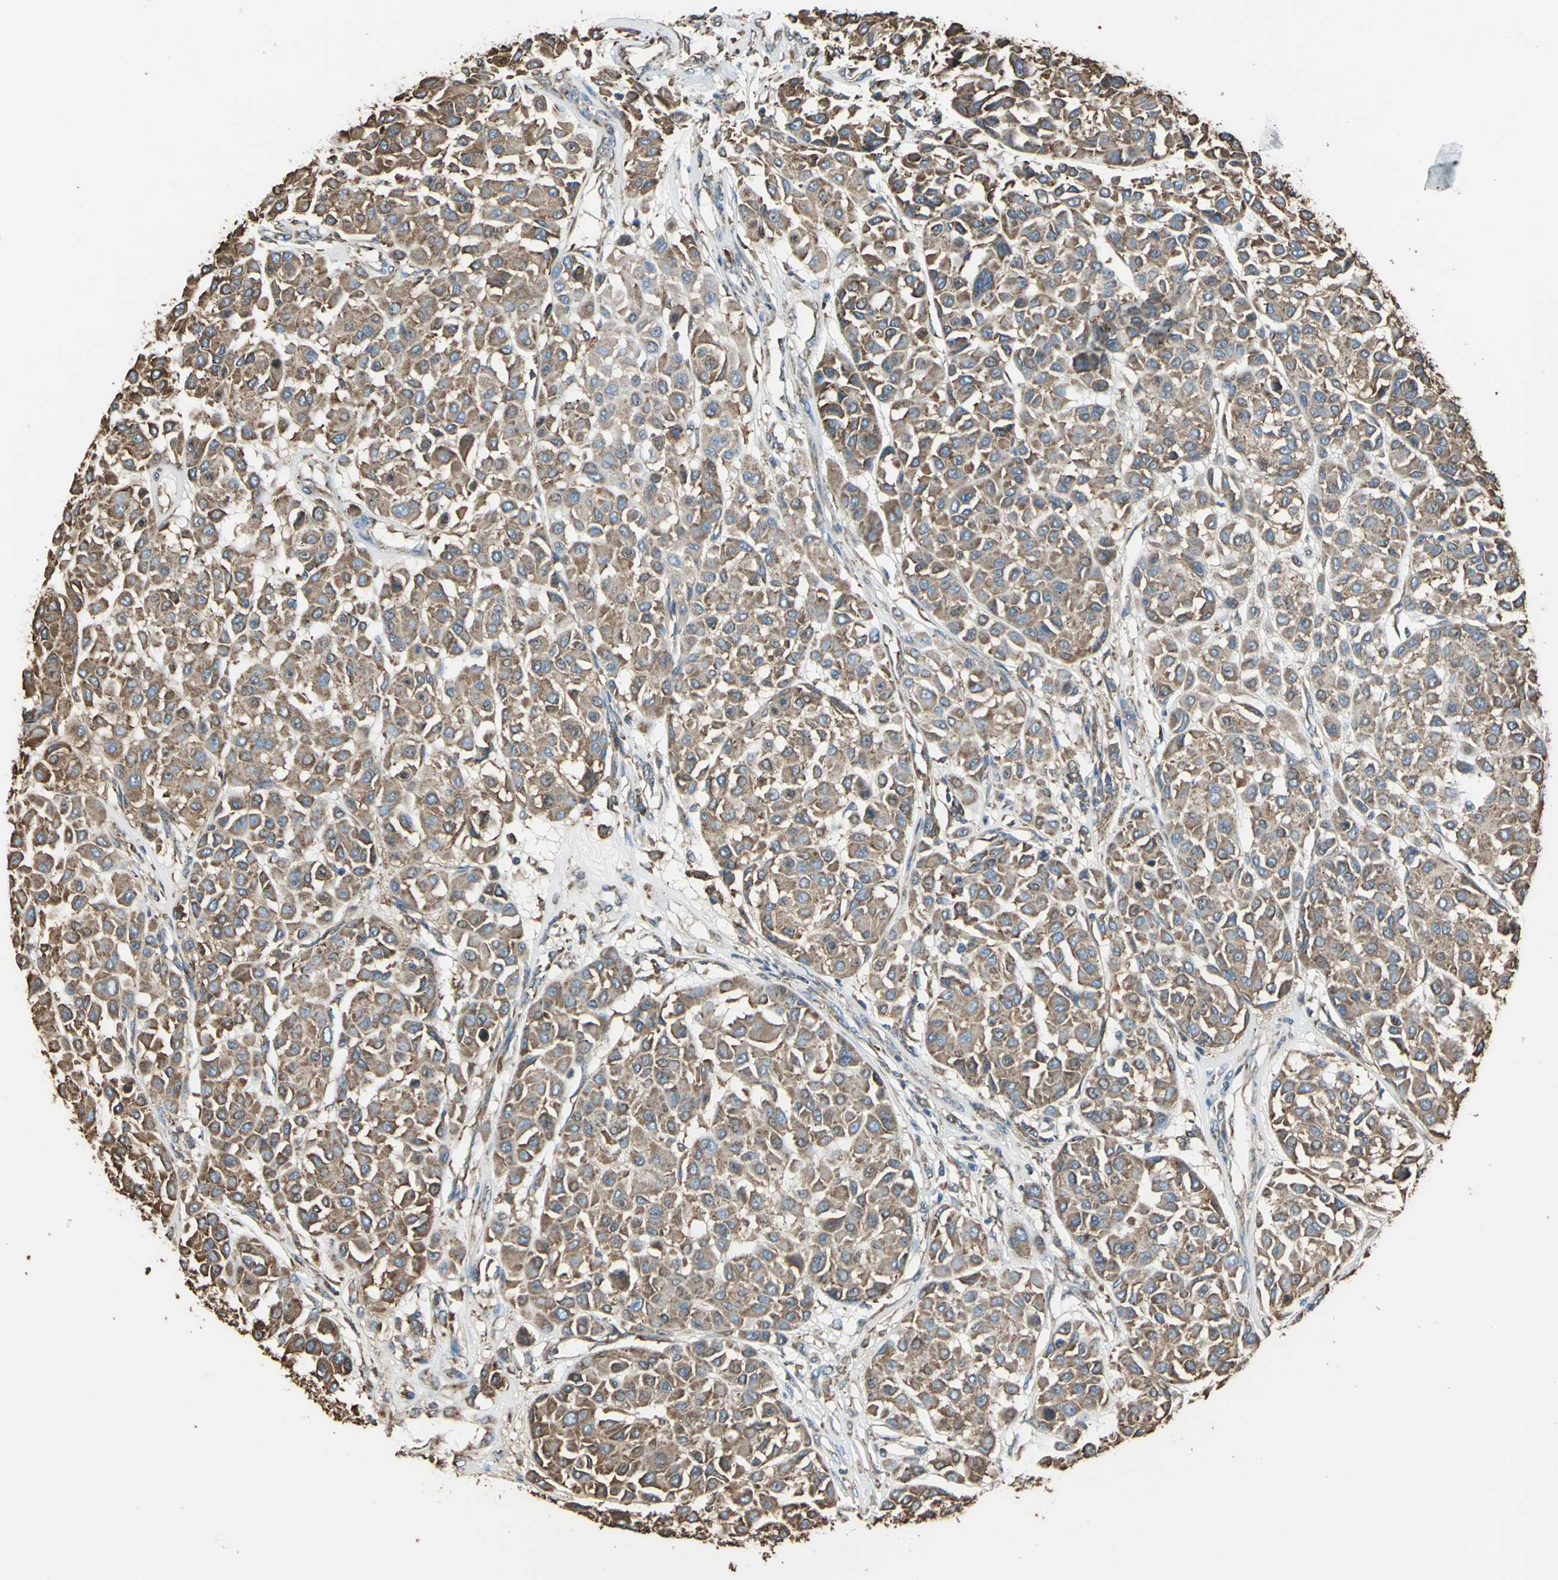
{"staining": {"intensity": "strong", "quantity": ">75%", "location": "cytoplasmic/membranous"}, "tissue": "melanoma", "cell_type": "Tumor cells", "image_type": "cancer", "snomed": [{"axis": "morphology", "description": "Malignant melanoma, Metastatic site"}, {"axis": "topography", "description": "Soft tissue"}], "caption": "Immunohistochemical staining of human melanoma displays high levels of strong cytoplasmic/membranous protein expression in about >75% of tumor cells. (Stains: DAB (3,3'-diaminobenzidine) in brown, nuclei in blue, Microscopy: brightfield microscopy at high magnification).", "gene": "GPANK1", "patient": {"sex": "male", "age": 41}}